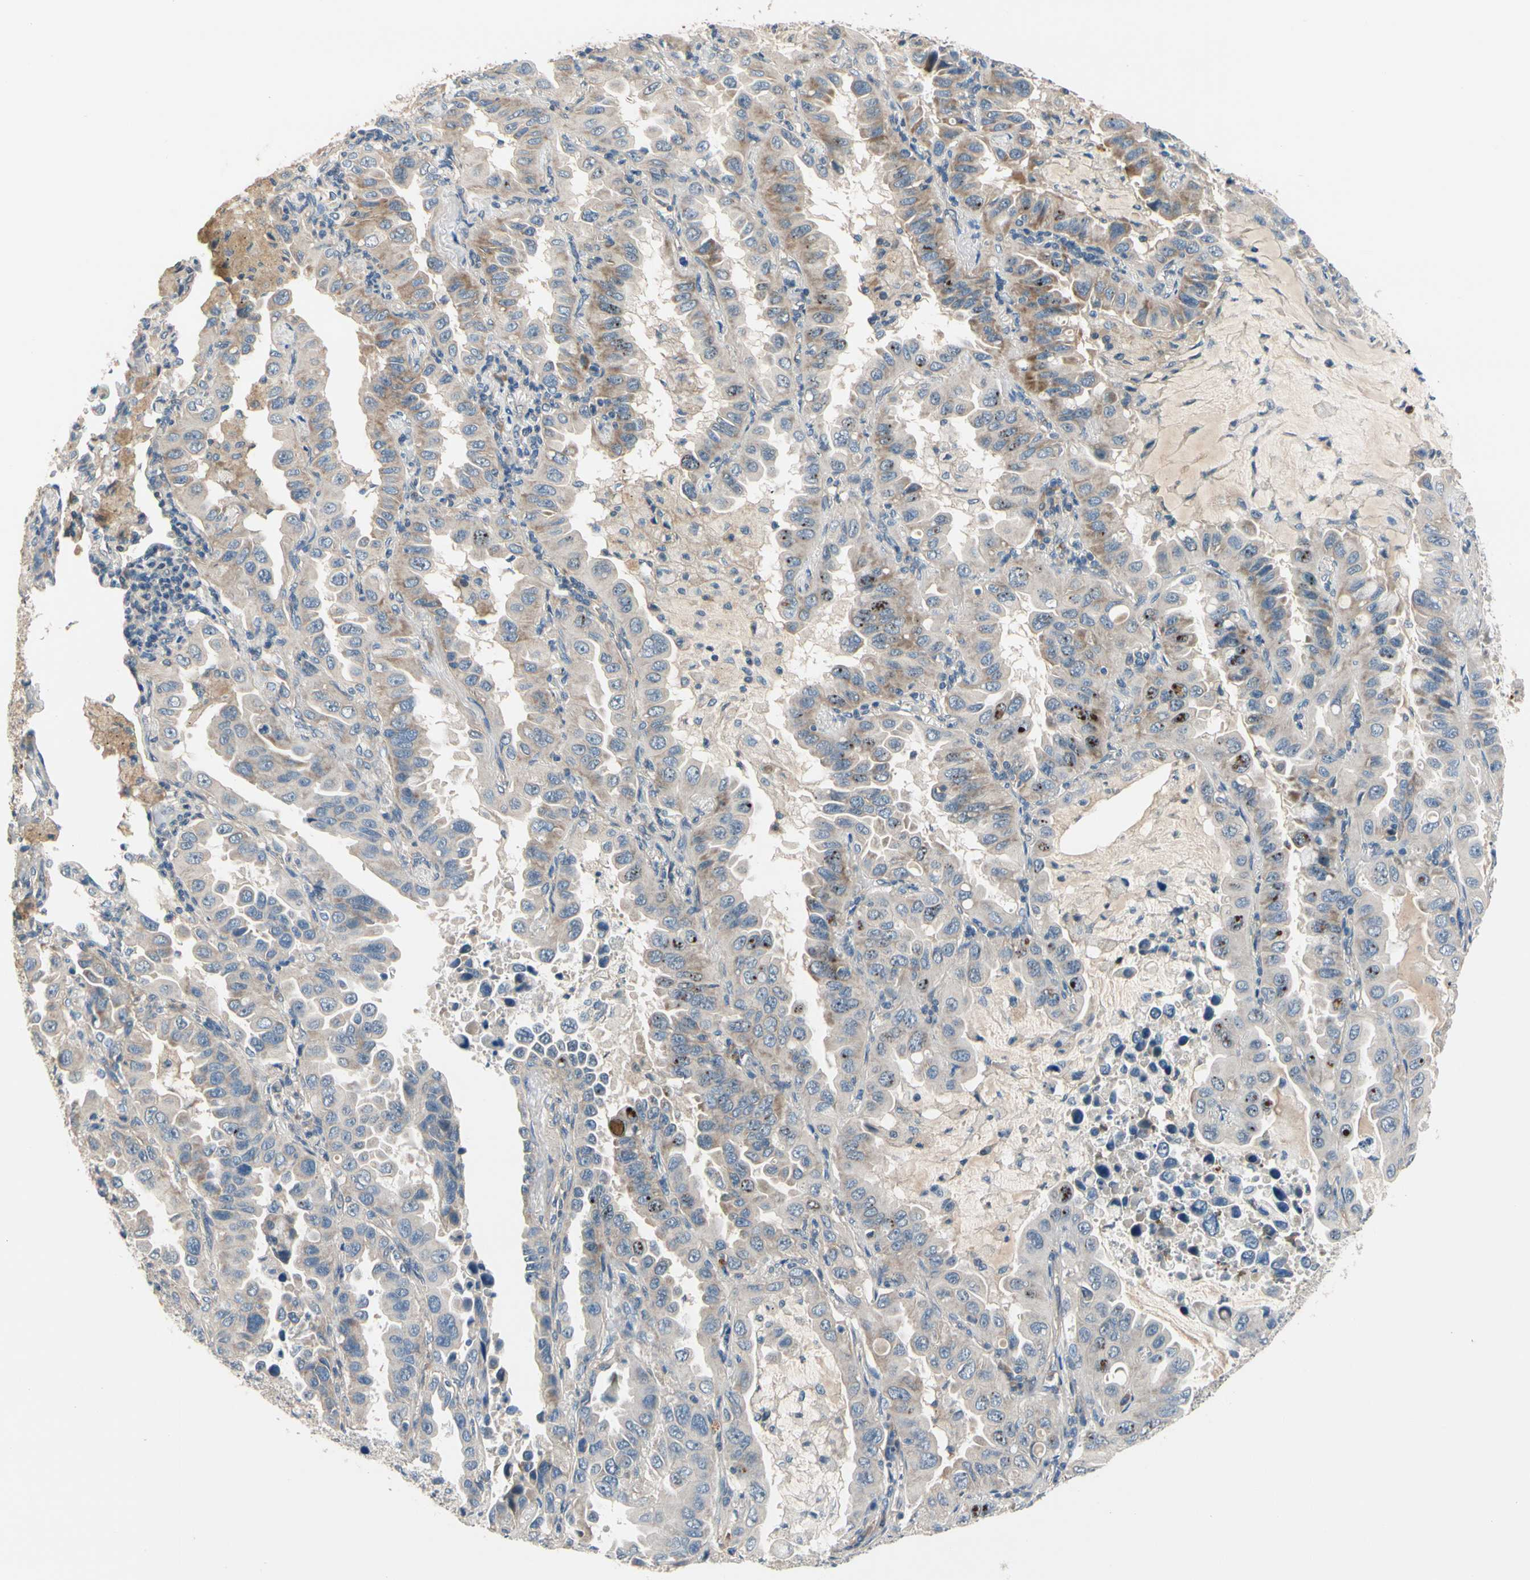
{"staining": {"intensity": "moderate", "quantity": "<25%", "location": "cytoplasmic/membranous"}, "tissue": "lung cancer", "cell_type": "Tumor cells", "image_type": "cancer", "snomed": [{"axis": "morphology", "description": "Adenocarcinoma, NOS"}, {"axis": "topography", "description": "Lung"}], "caption": "Brown immunohistochemical staining in human lung cancer displays moderate cytoplasmic/membranous staining in approximately <25% of tumor cells.", "gene": "SIGLEC5", "patient": {"sex": "male", "age": 64}}